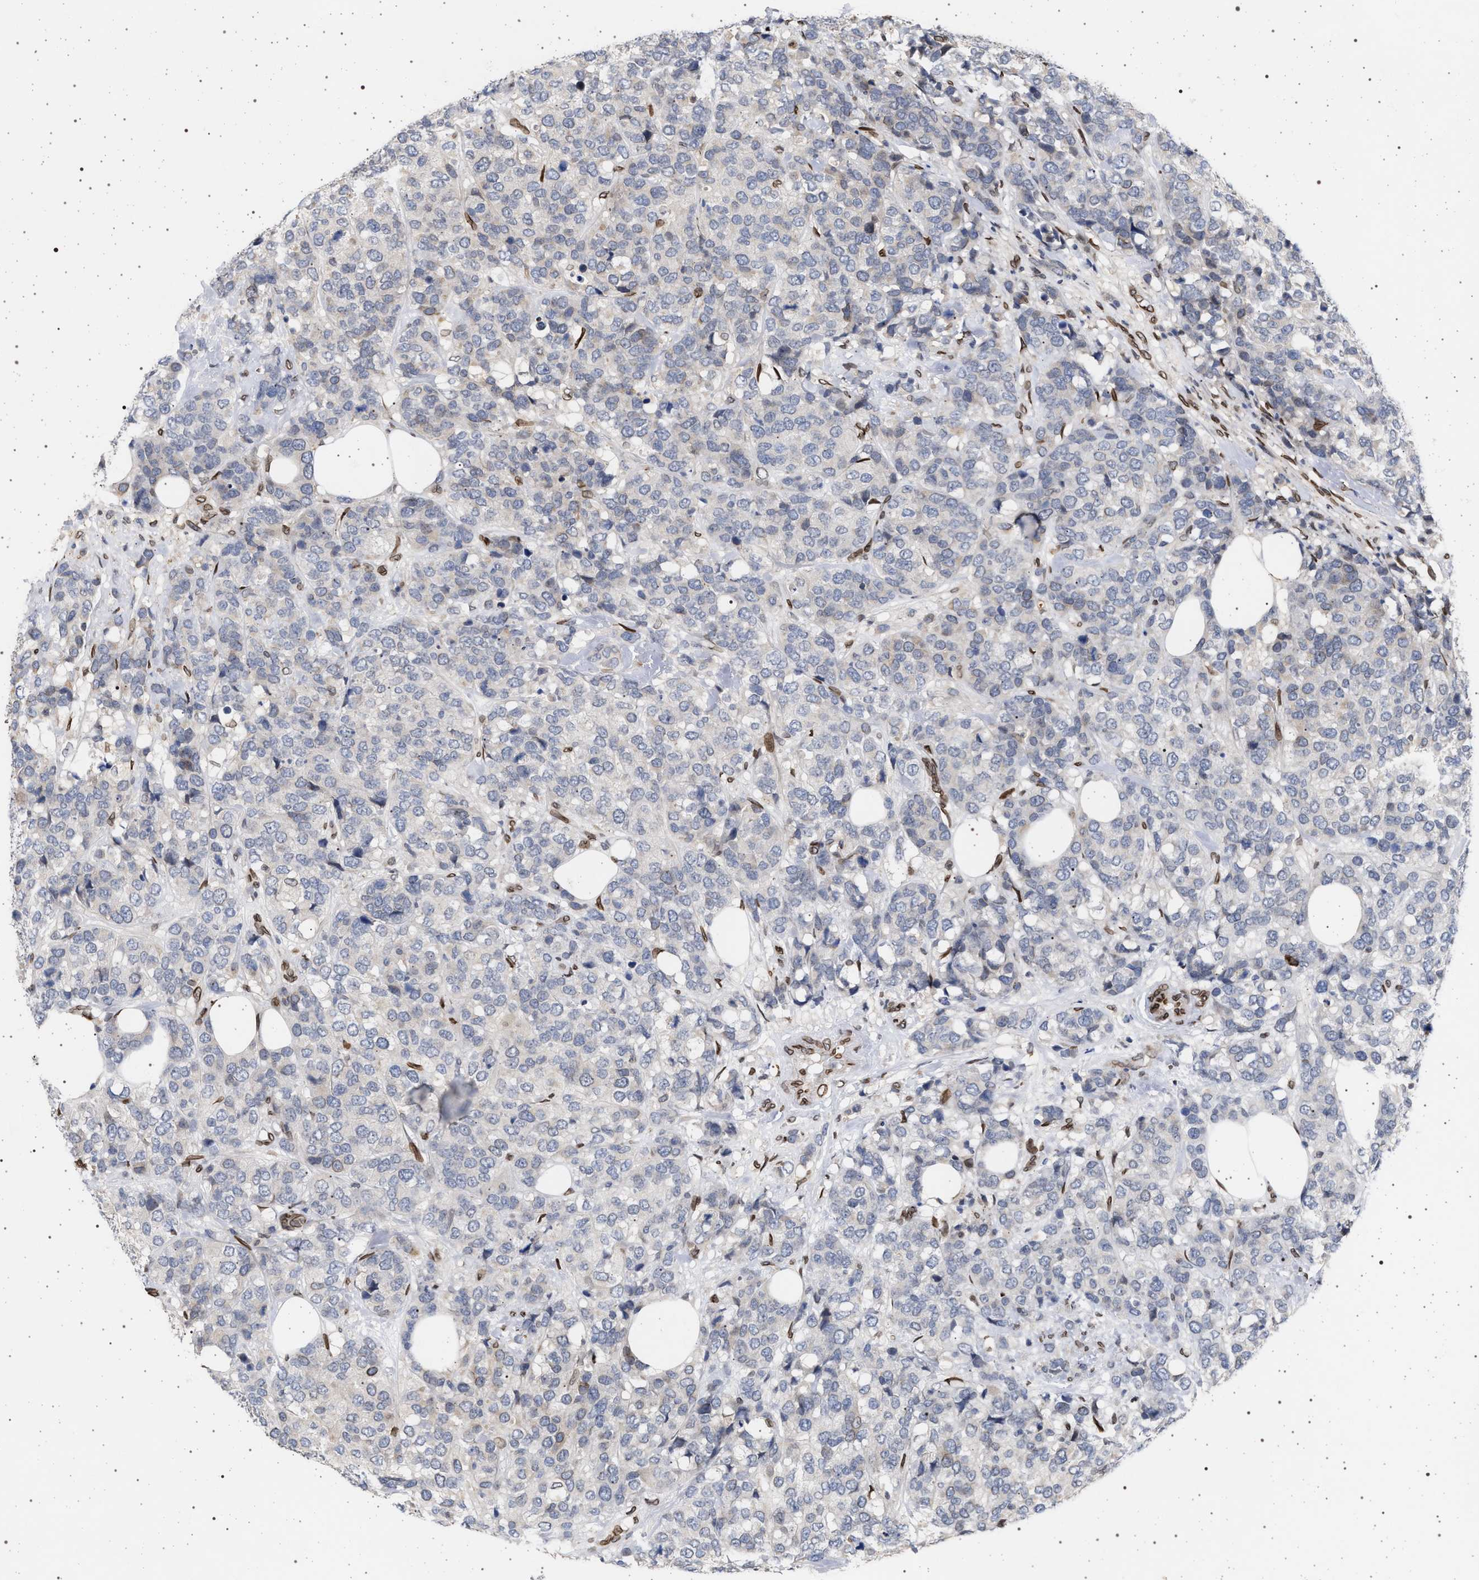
{"staining": {"intensity": "negative", "quantity": "none", "location": "none"}, "tissue": "breast cancer", "cell_type": "Tumor cells", "image_type": "cancer", "snomed": [{"axis": "morphology", "description": "Lobular carcinoma"}, {"axis": "topography", "description": "Breast"}], "caption": "An image of human breast cancer is negative for staining in tumor cells.", "gene": "ING2", "patient": {"sex": "female", "age": 59}}